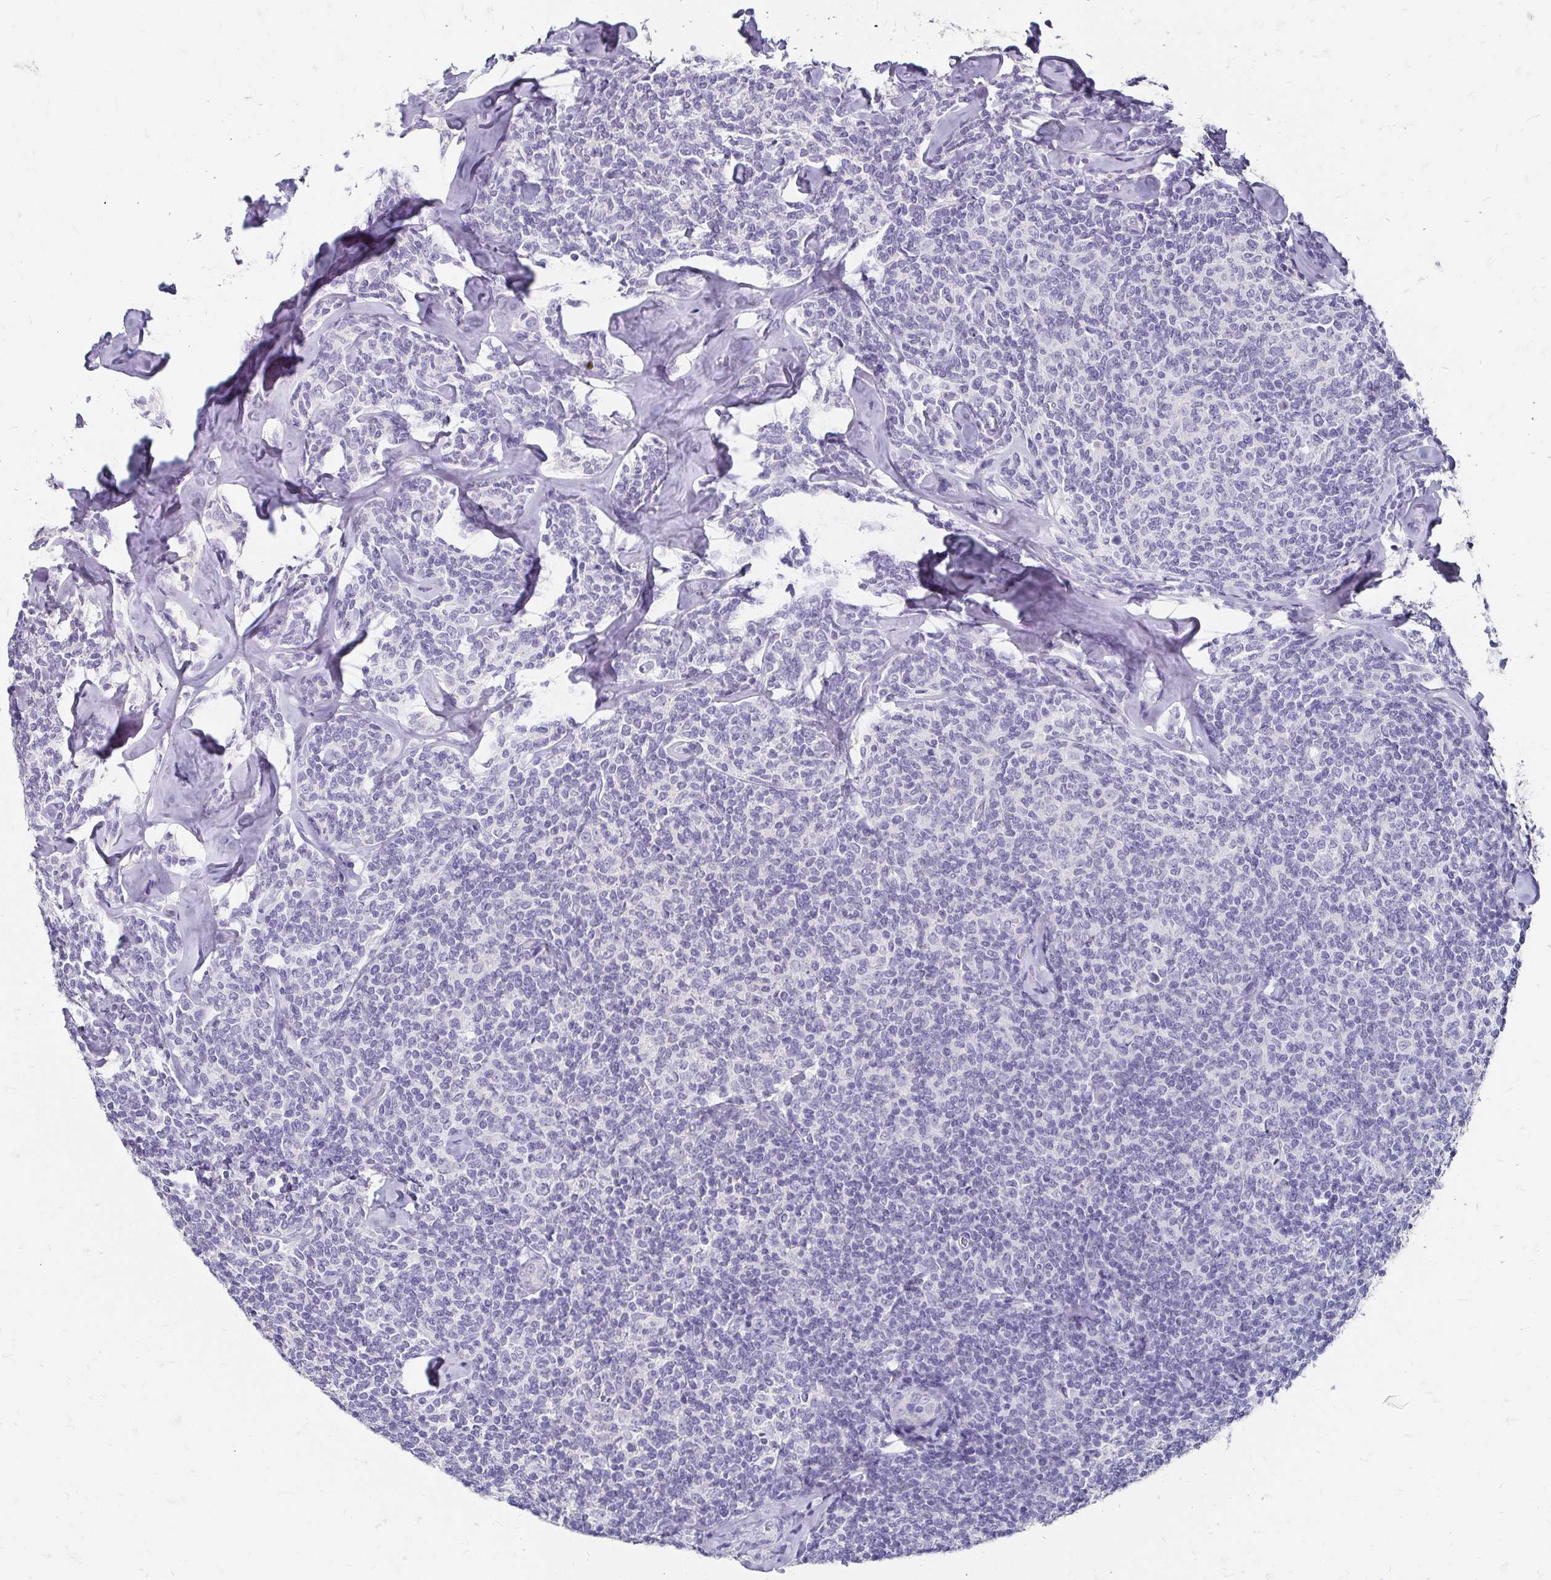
{"staining": {"intensity": "negative", "quantity": "none", "location": "none"}, "tissue": "lymphoma", "cell_type": "Tumor cells", "image_type": "cancer", "snomed": [{"axis": "morphology", "description": "Malignant lymphoma, non-Hodgkin's type, Low grade"}, {"axis": "topography", "description": "Lymph node"}], "caption": "DAB (3,3'-diaminobenzidine) immunohistochemical staining of human malignant lymphoma, non-Hodgkin's type (low-grade) reveals no significant positivity in tumor cells. Nuclei are stained in blue.", "gene": "SCG3", "patient": {"sex": "female", "age": 56}}